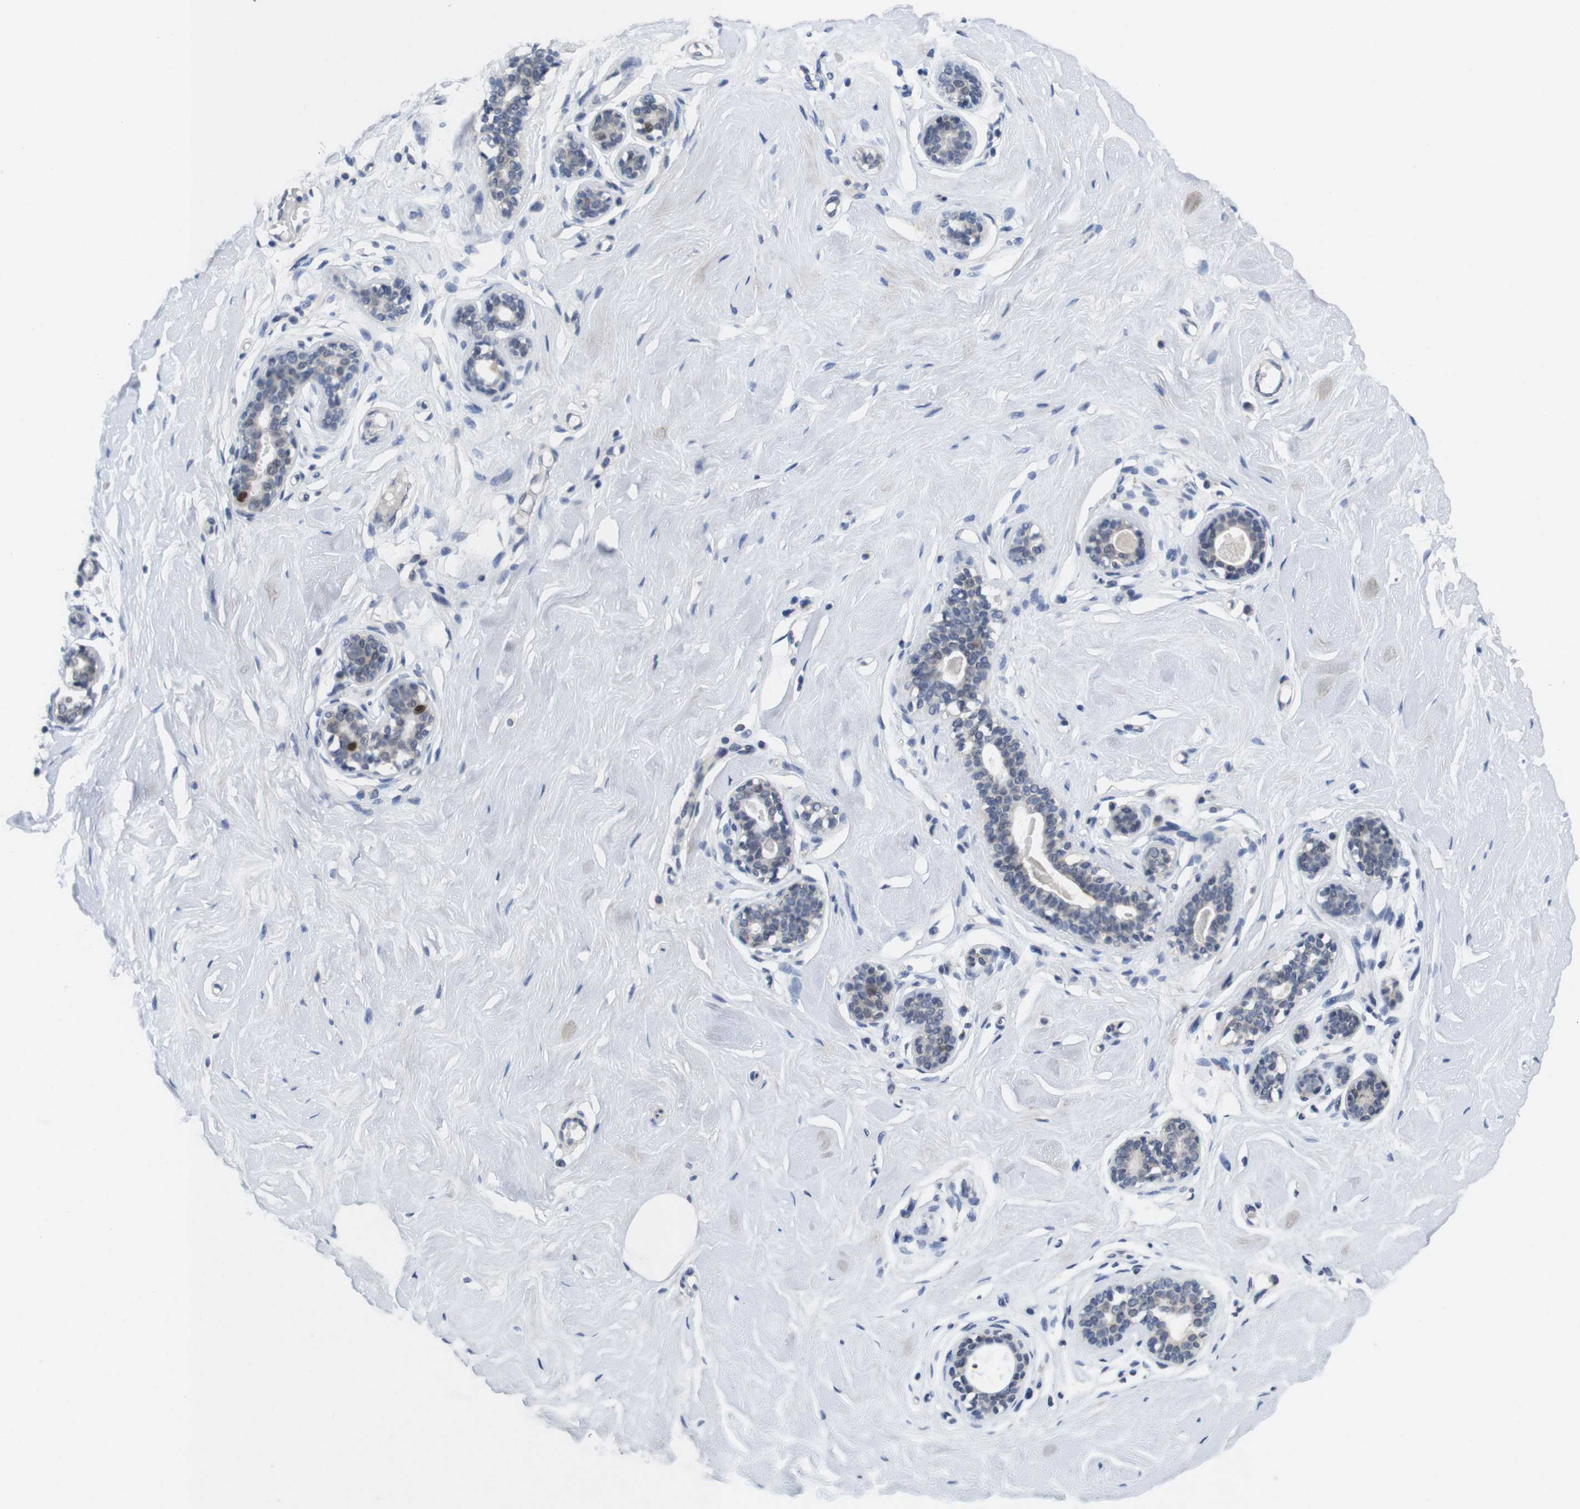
{"staining": {"intensity": "weak", "quantity": "25%-75%", "location": "cytoplasmic/membranous"}, "tissue": "breast", "cell_type": "Adipocytes", "image_type": "normal", "snomed": [{"axis": "morphology", "description": "Normal tissue, NOS"}, {"axis": "topography", "description": "Breast"}], "caption": "Breast stained with a brown dye displays weak cytoplasmic/membranous positive expression in approximately 25%-75% of adipocytes.", "gene": "SKP2", "patient": {"sex": "female", "age": 23}}